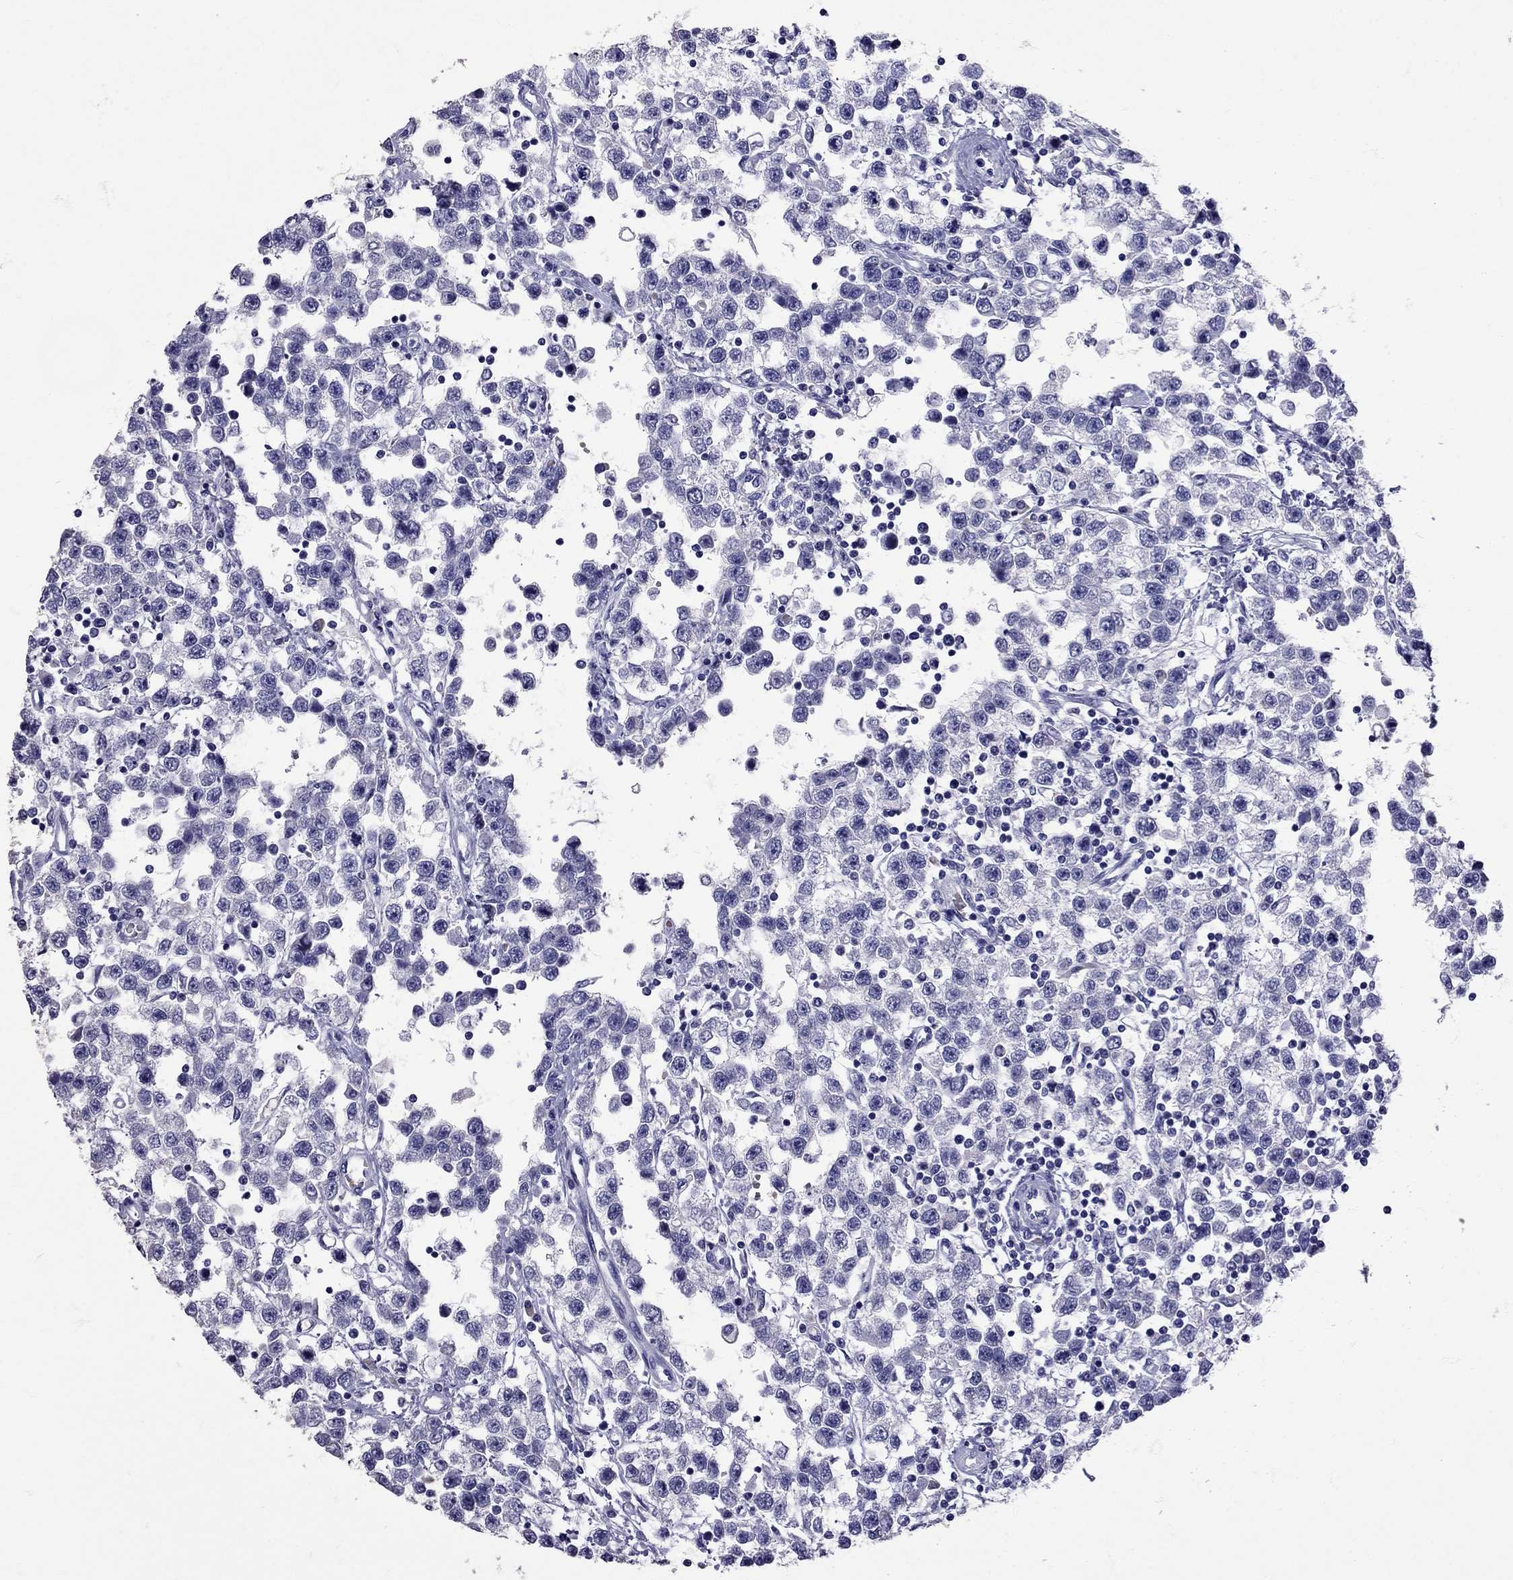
{"staining": {"intensity": "negative", "quantity": "none", "location": "none"}, "tissue": "testis cancer", "cell_type": "Tumor cells", "image_type": "cancer", "snomed": [{"axis": "morphology", "description": "Seminoma, NOS"}, {"axis": "topography", "description": "Testis"}], "caption": "Immunohistochemistry (IHC) of human testis seminoma demonstrates no staining in tumor cells.", "gene": "TBR1", "patient": {"sex": "male", "age": 34}}